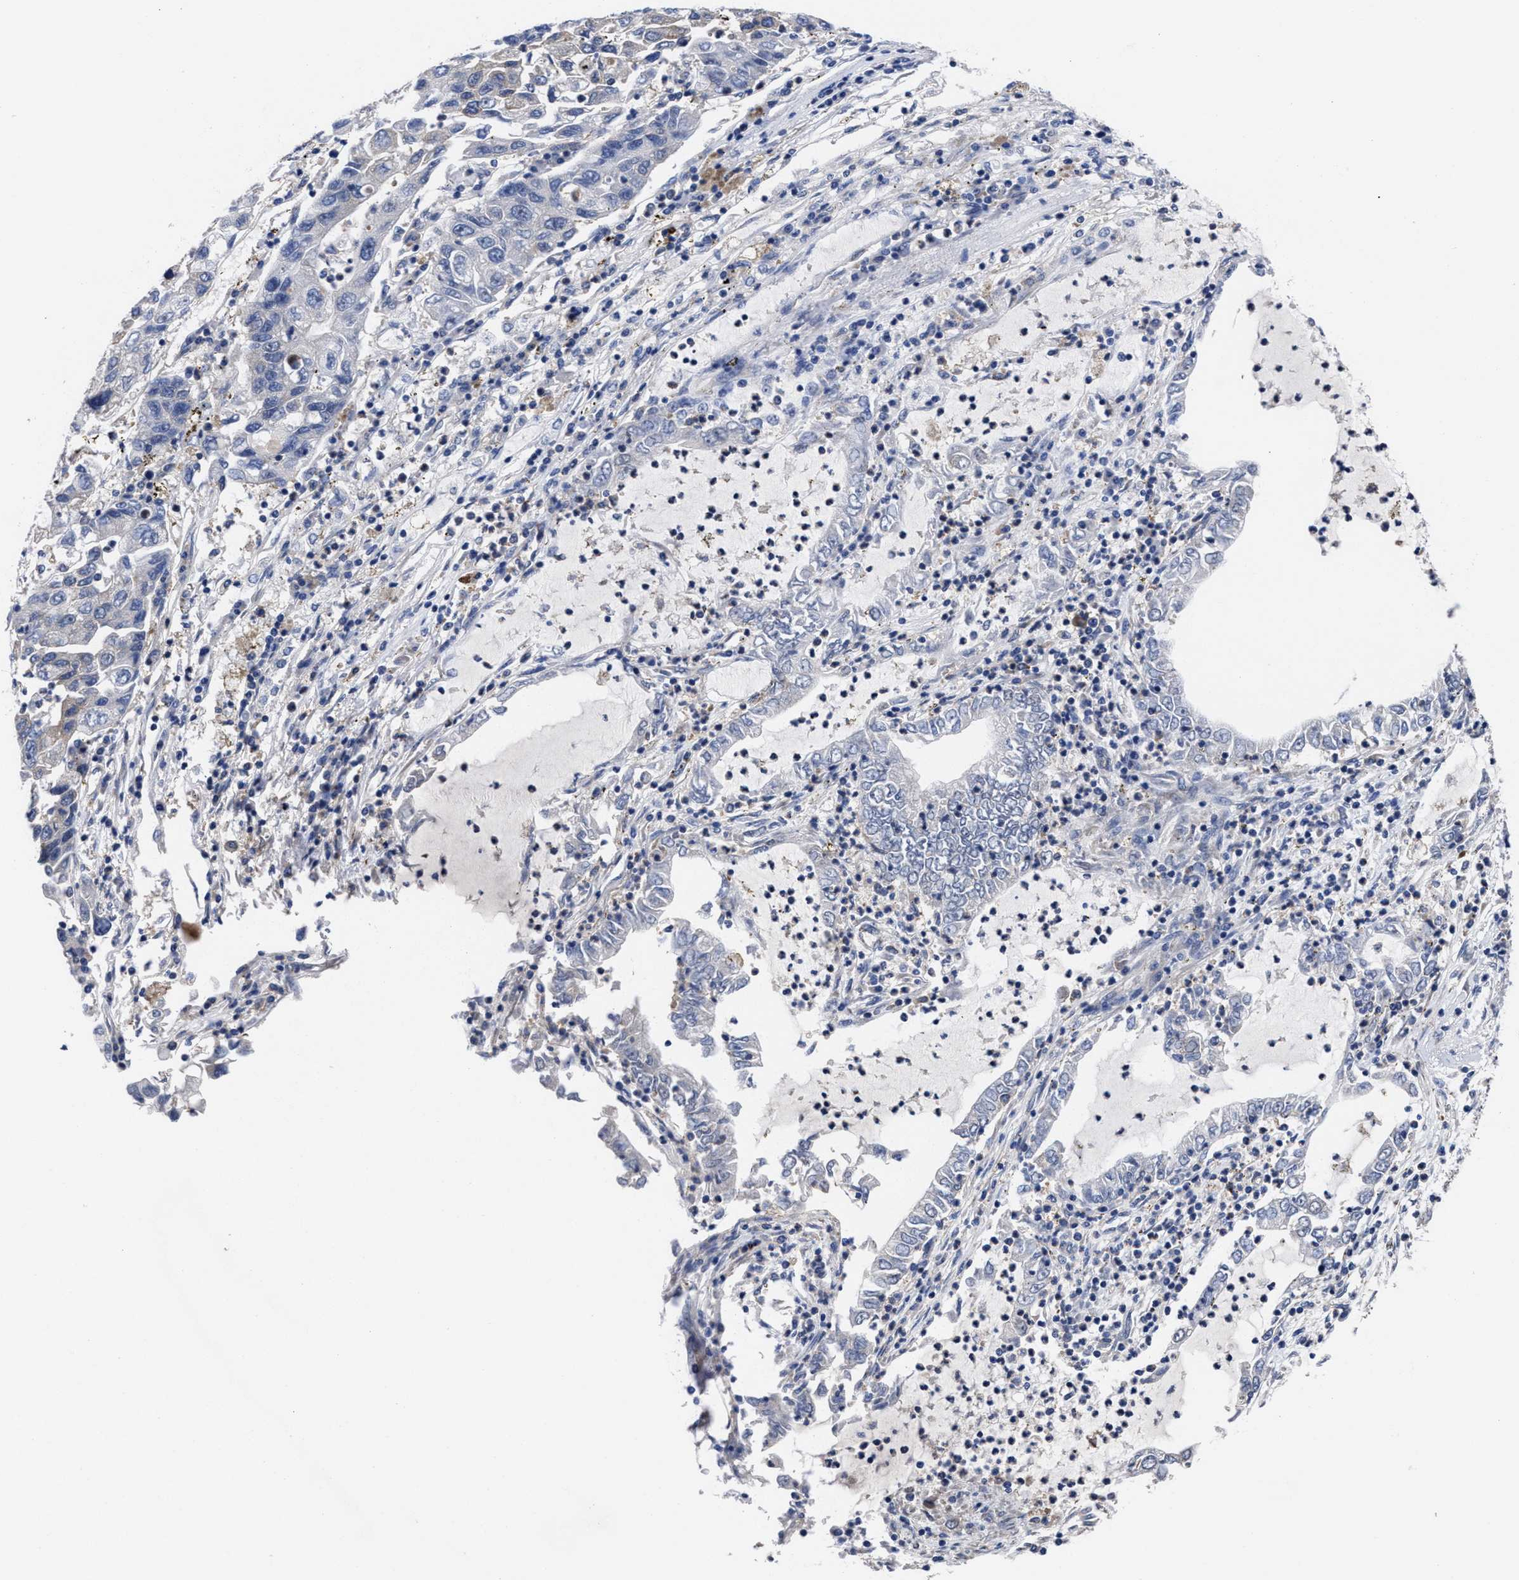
{"staining": {"intensity": "negative", "quantity": "none", "location": "none"}, "tissue": "lung cancer", "cell_type": "Tumor cells", "image_type": "cancer", "snomed": [{"axis": "morphology", "description": "Adenocarcinoma, NOS"}, {"axis": "topography", "description": "Lung"}], "caption": "An immunohistochemistry image of lung adenocarcinoma is shown. There is no staining in tumor cells of lung adenocarcinoma.", "gene": "TXNDC17", "patient": {"sex": "female", "age": 51}}